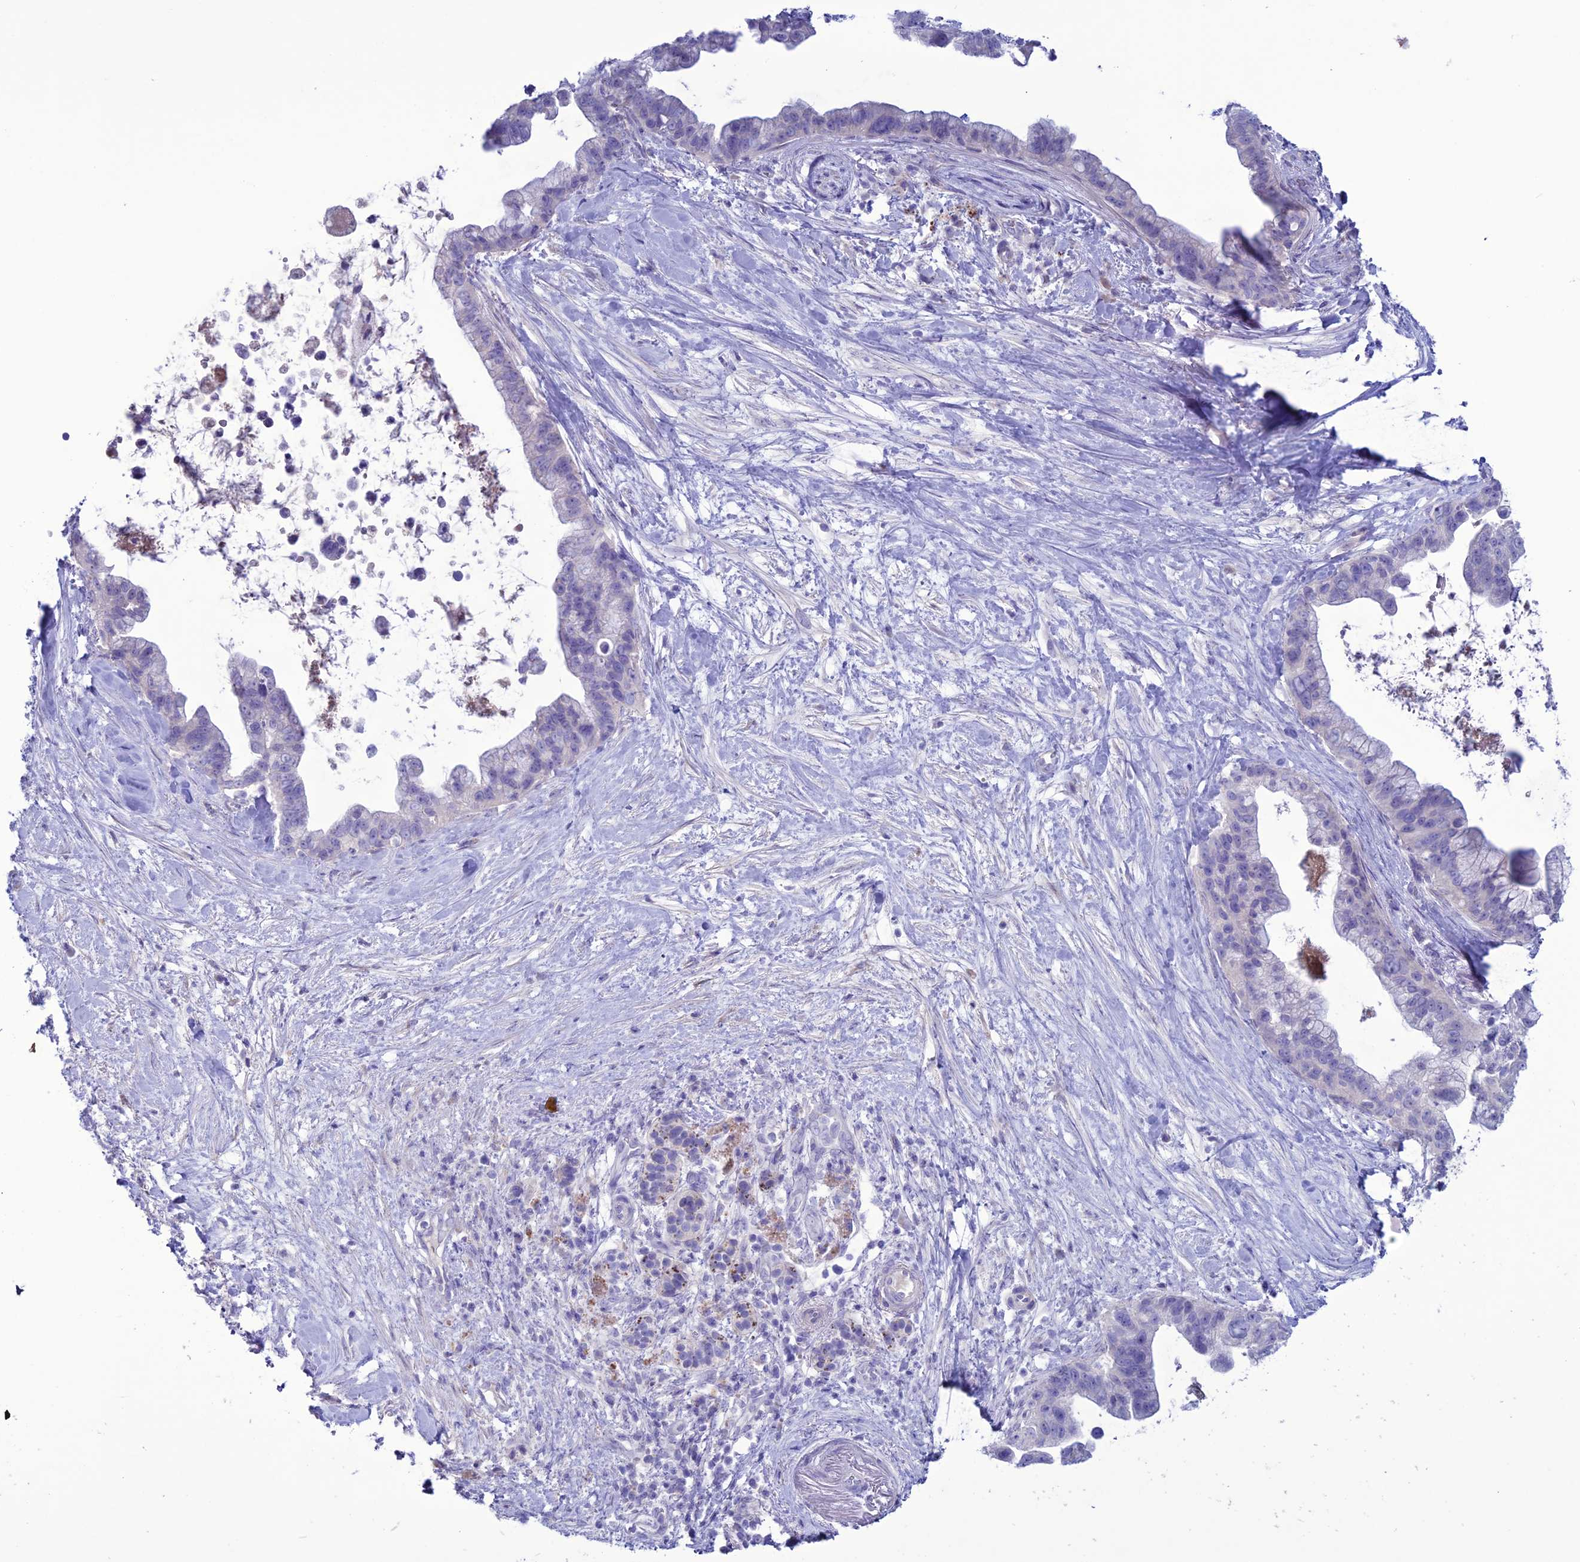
{"staining": {"intensity": "negative", "quantity": "none", "location": "none"}, "tissue": "pancreatic cancer", "cell_type": "Tumor cells", "image_type": "cancer", "snomed": [{"axis": "morphology", "description": "Adenocarcinoma, NOS"}, {"axis": "topography", "description": "Pancreas"}], "caption": "Tumor cells are negative for protein expression in human pancreatic cancer.", "gene": "CLEC2L", "patient": {"sex": "female", "age": 83}}